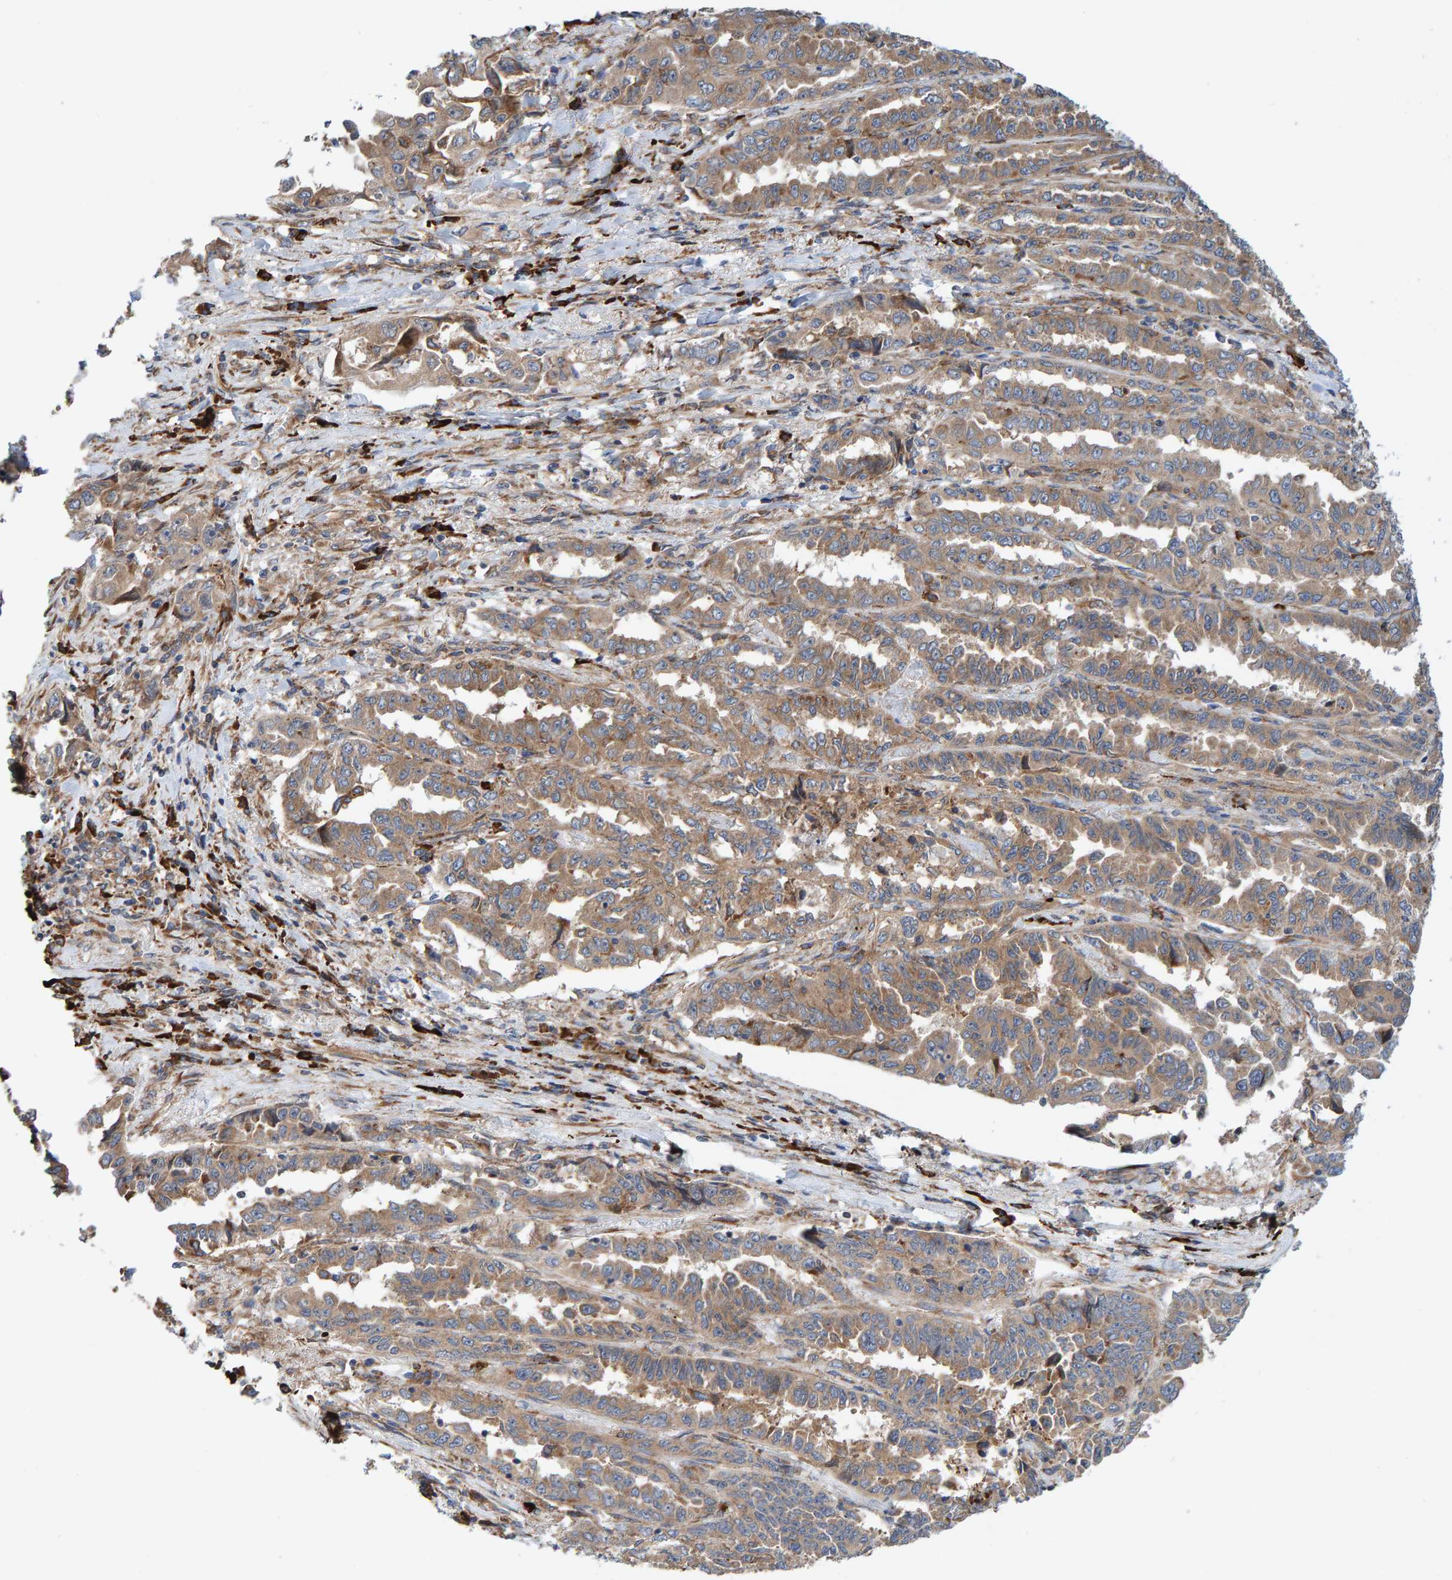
{"staining": {"intensity": "weak", "quantity": ">75%", "location": "cytoplasmic/membranous"}, "tissue": "lung cancer", "cell_type": "Tumor cells", "image_type": "cancer", "snomed": [{"axis": "morphology", "description": "Adenocarcinoma, NOS"}, {"axis": "topography", "description": "Lung"}], "caption": "Lung cancer (adenocarcinoma) tissue reveals weak cytoplasmic/membranous positivity in about >75% of tumor cells (Stains: DAB (3,3'-diaminobenzidine) in brown, nuclei in blue, Microscopy: brightfield microscopy at high magnification).", "gene": "KIAA0753", "patient": {"sex": "female", "age": 51}}